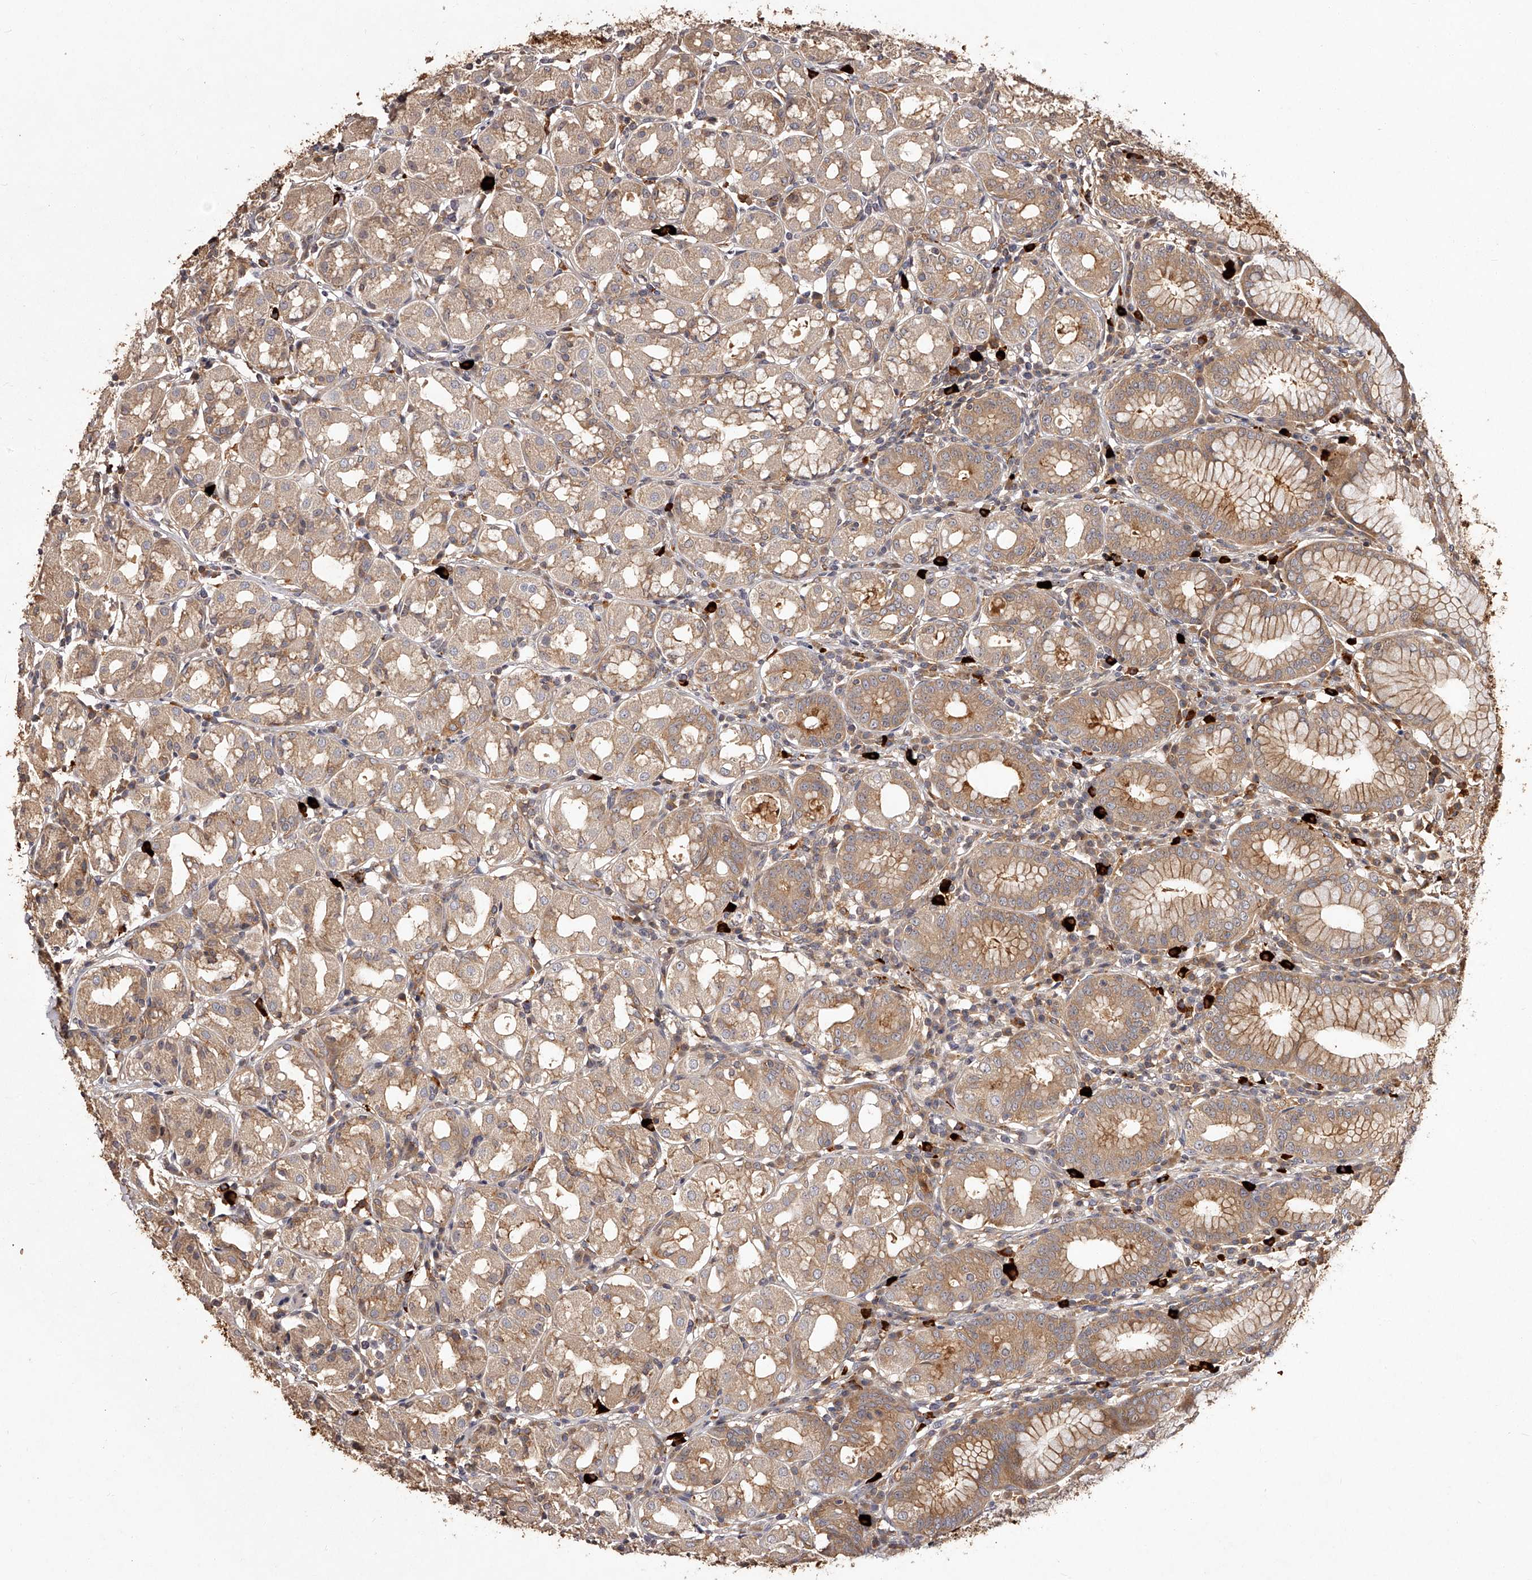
{"staining": {"intensity": "moderate", "quantity": "25%-75%", "location": "cytoplasmic/membranous"}, "tissue": "stomach", "cell_type": "Glandular cells", "image_type": "normal", "snomed": [{"axis": "morphology", "description": "Normal tissue, NOS"}, {"axis": "topography", "description": "Stomach"}, {"axis": "topography", "description": "Stomach, lower"}], "caption": "The photomicrograph reveals a brown stain indicating the presence of a protein in the cytoplasmic/membranous of glandular cells in stomach. The staining was performed using DAB (3,3'-diaminobenzidine) to visualize the protein expression in brown, while the nuclei were stained in blue with hematoxylin (Magnification: 20x).", "gene": "CRYZL1", "patient": {"sex": "female", "age": 56}}